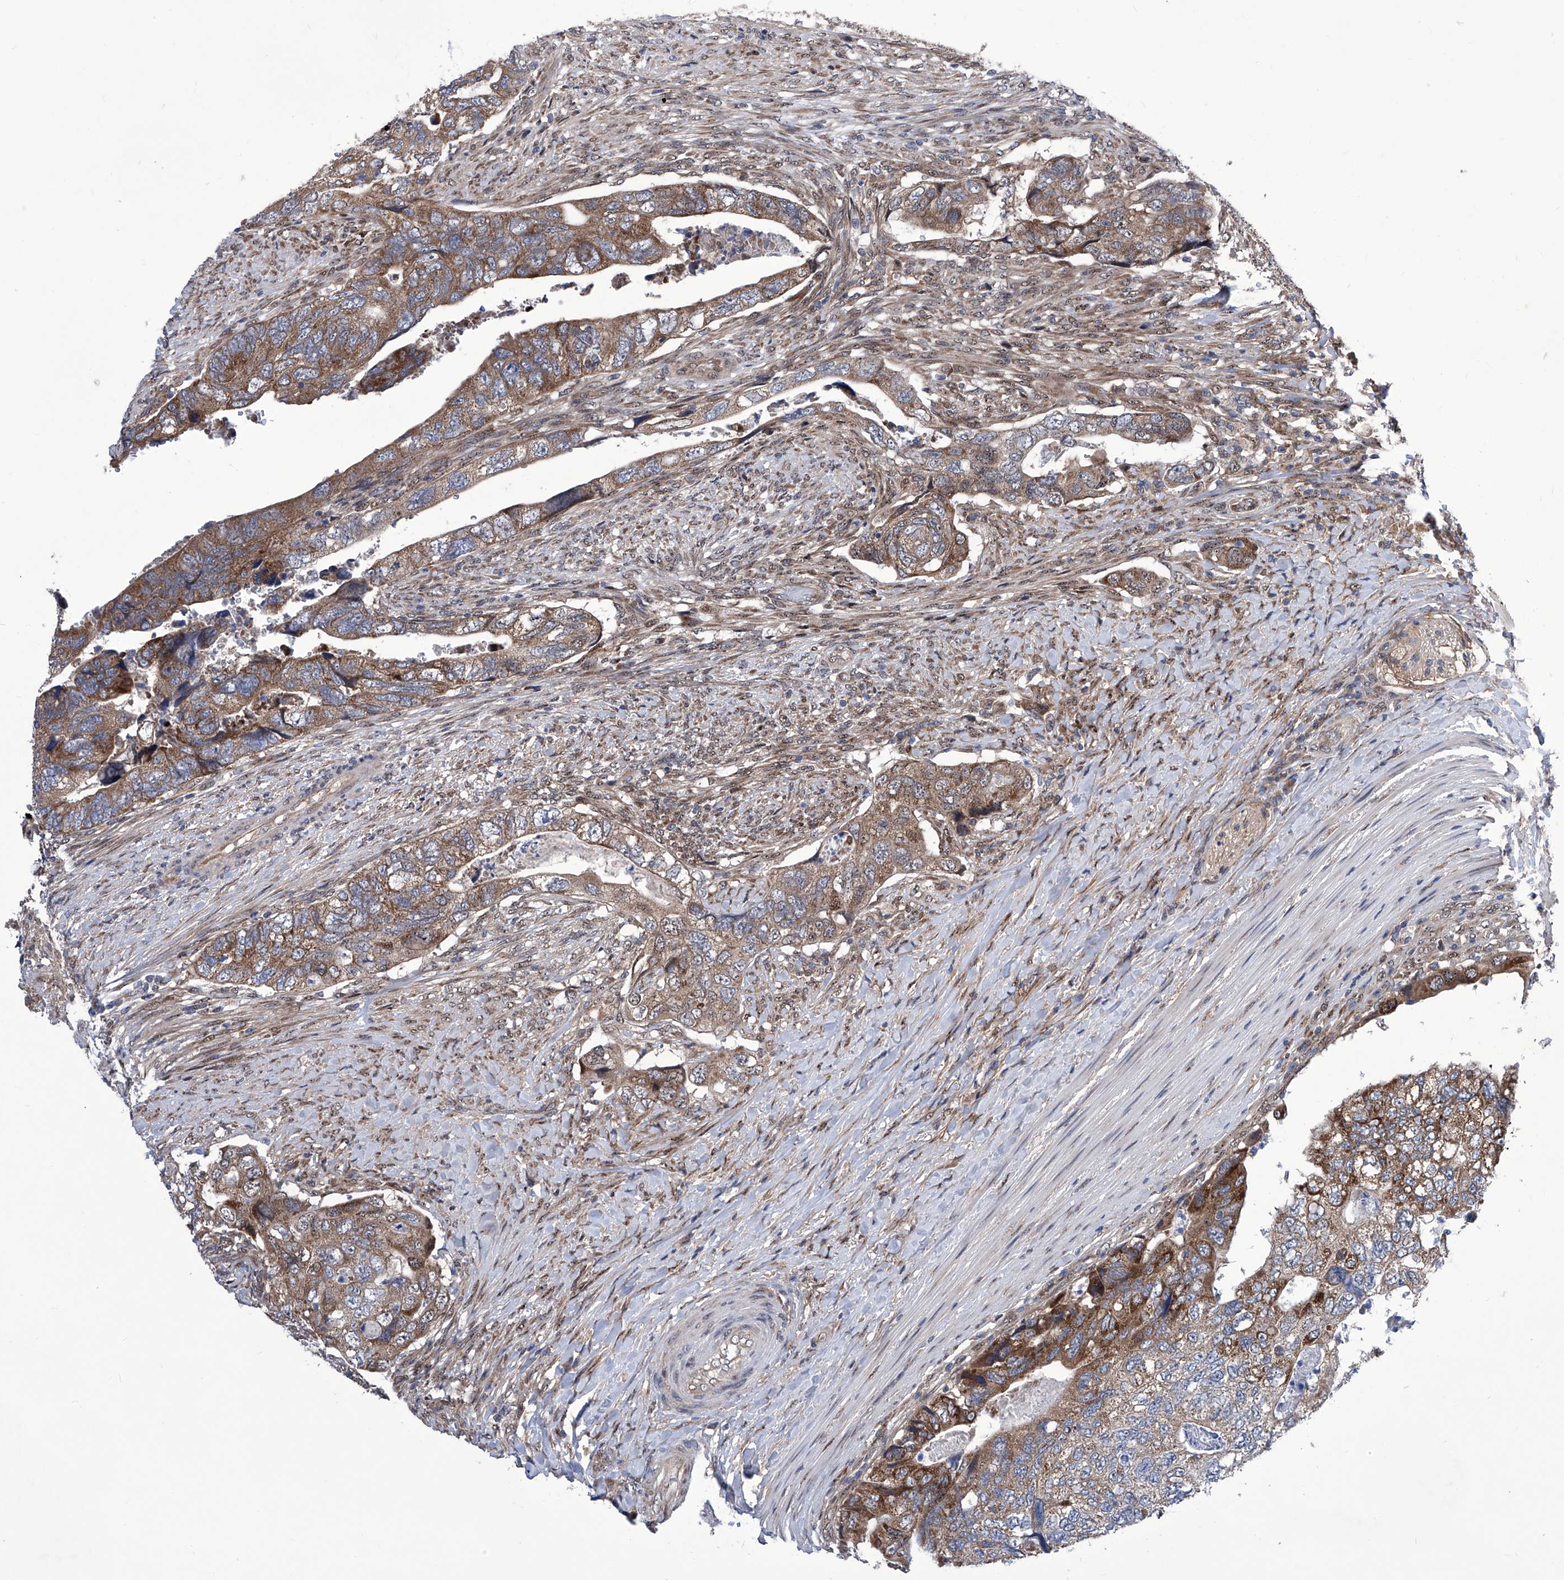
{"staining": {"intensity": "moderate", "quantity": ">75%", "location": "cytoplasmic/membranous"}, "tissue": "colorectal cancer", "cell_type": "Tumor cells", "image_type": "cancer", "snomed": [{"axis": "morphology", "description": "Adenocarcinoma, NOS"}, {"axis": "topography", "description": "Rectum"}], "caption": "Human colorectal cancer (adenocarcinoma) stained with a protein marker demonstrates moderate staining in tumor cells.", "gene": "KTI12", "patient": {"sex": "male", "age": 63}}